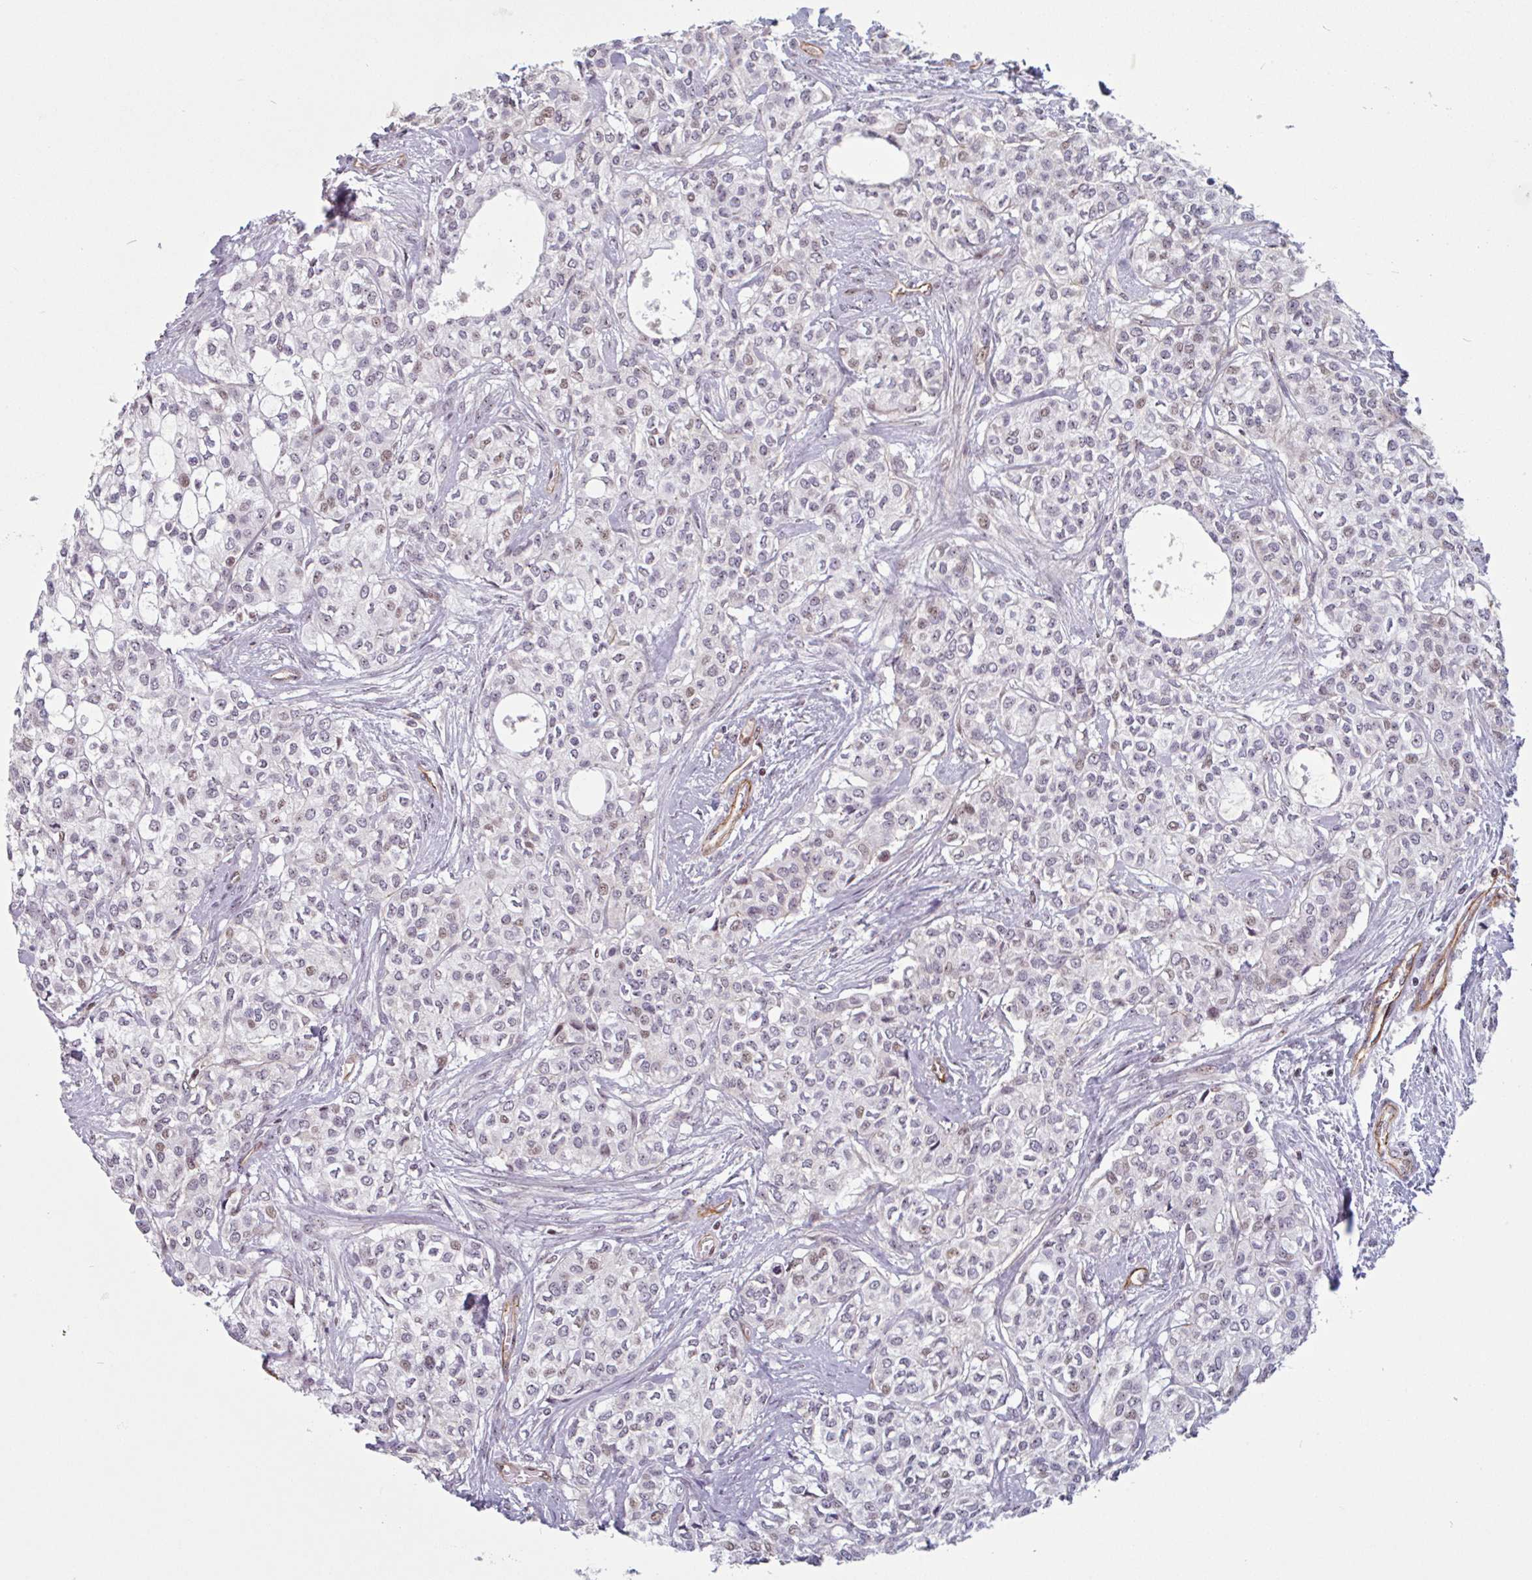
{"staining": {"intensity": "weak", "quantity": "25%-75%", "location": "nuclear"}, "tissue": "head and neck cancer", "cell_type": "Tumor cells", "image_type": "cancer", "snomed": [{"axis": "morphology", "description": "Adenocarcinoma, NOS"}, {"axis": "topography", "description": "Head-Neck"}], "caption": "Weak nuclear expression for a protein is appreciated in approximately 25%-75% of tumor cells of head and neck adenocarcinoma using immunohistochemistry.", "gene": "ZNF689", "patient": {"sex": "male", "age": 81}}